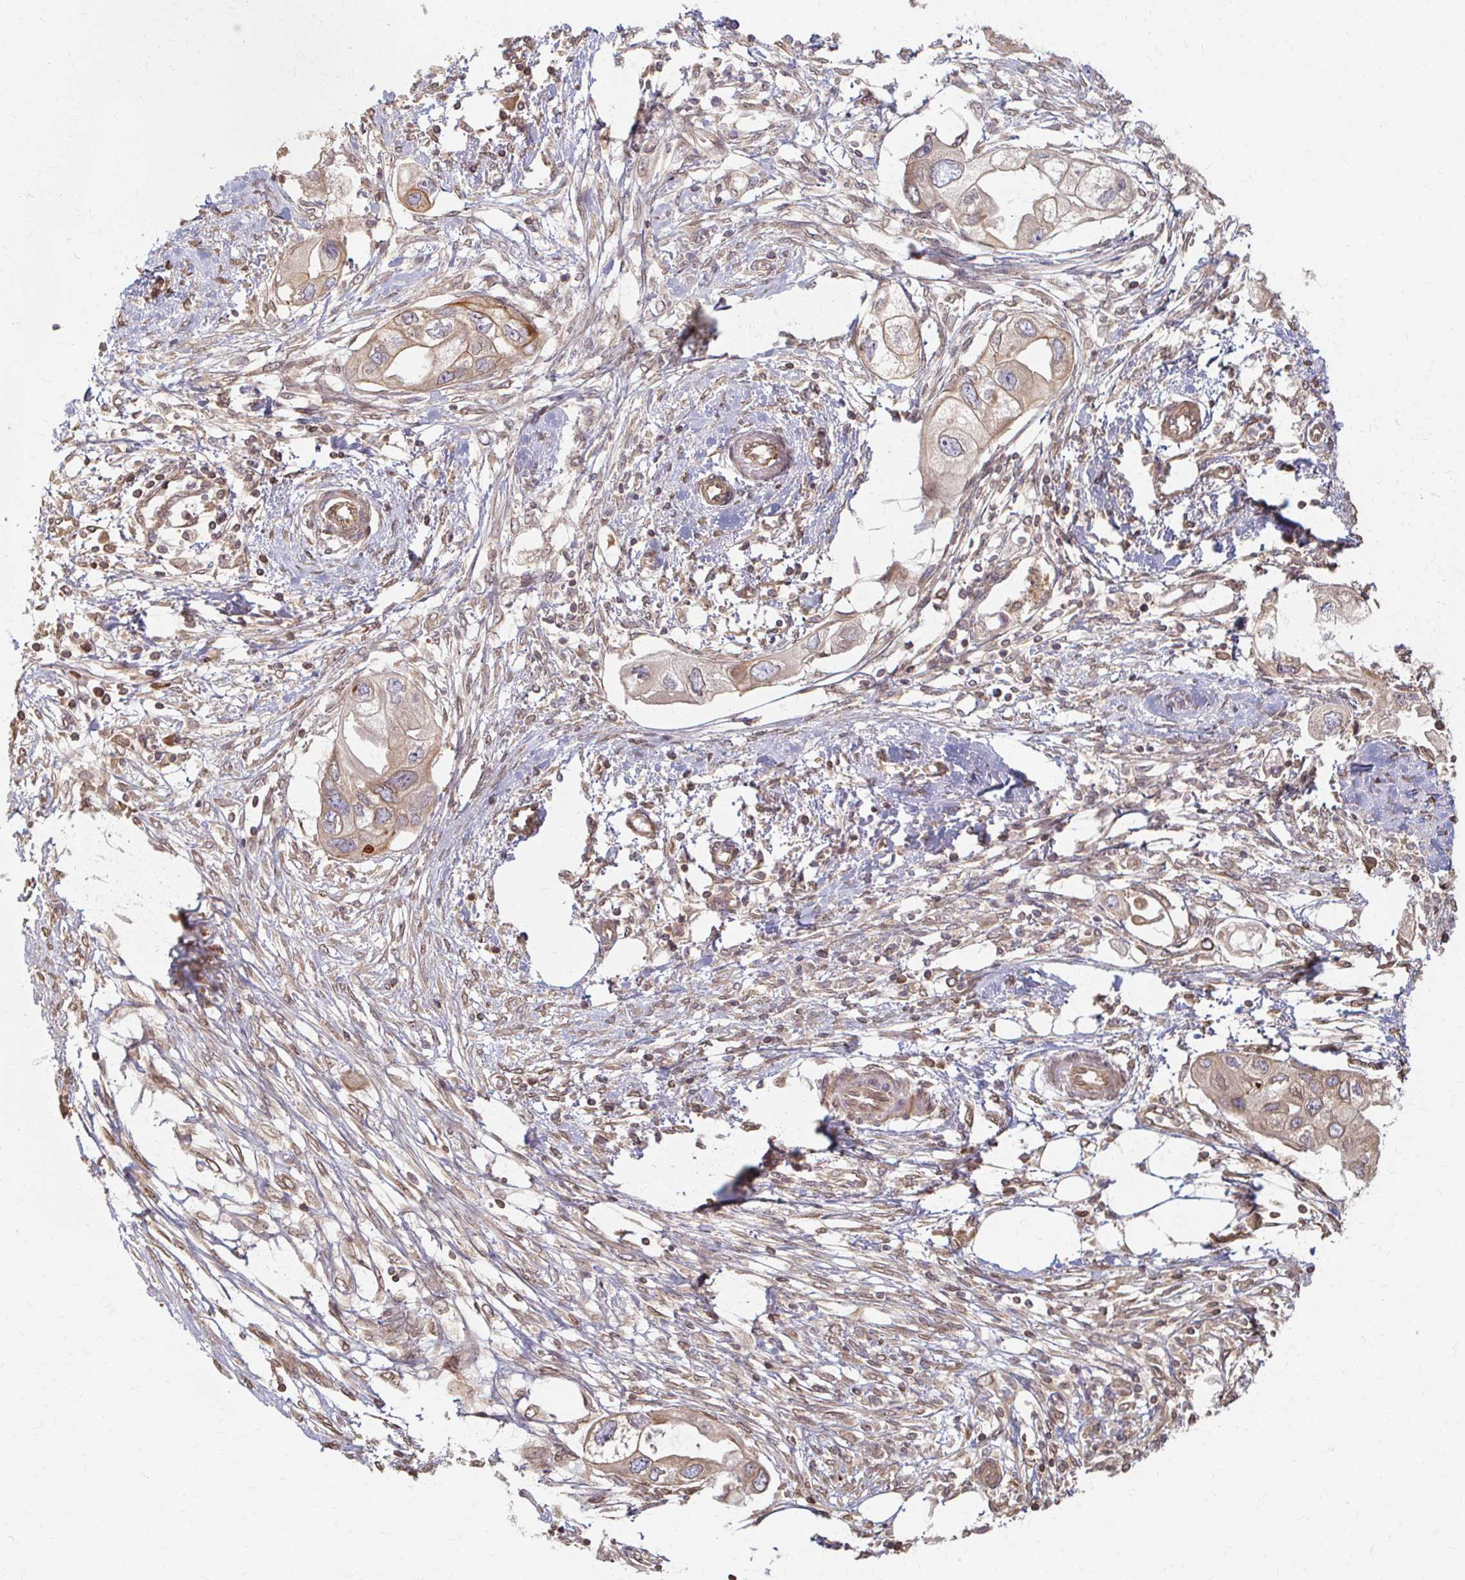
{"staining": {"intensity": "moderate", "quantity": "25%-75%", "location": "cytoplasmic/membranous"}, "tissue": "endometrial cancer", "cell_type": "Tumor cells", "image_type": "cancer", "snomed": [{"axis": "morphology", "description": "Adenocarcinoma, NOS"}, {"axis": "morphology", "description": "Adenocarcinoma, metastatic, NOS"}, {"axis": "topography", "description": "Adipose tissue"}, {"axis": "topography", "description": "Endometrium"}], "caption": "An image of endometrial cancer stained for a protein reveals moderate cytoplasmic/membranous brown staining in tumor cells. (DAB IHC, brown staining for protein, blue staining for nuclei).", "gene": "ARHGAP35", "patient": {"sex": "female", "age": 67}}